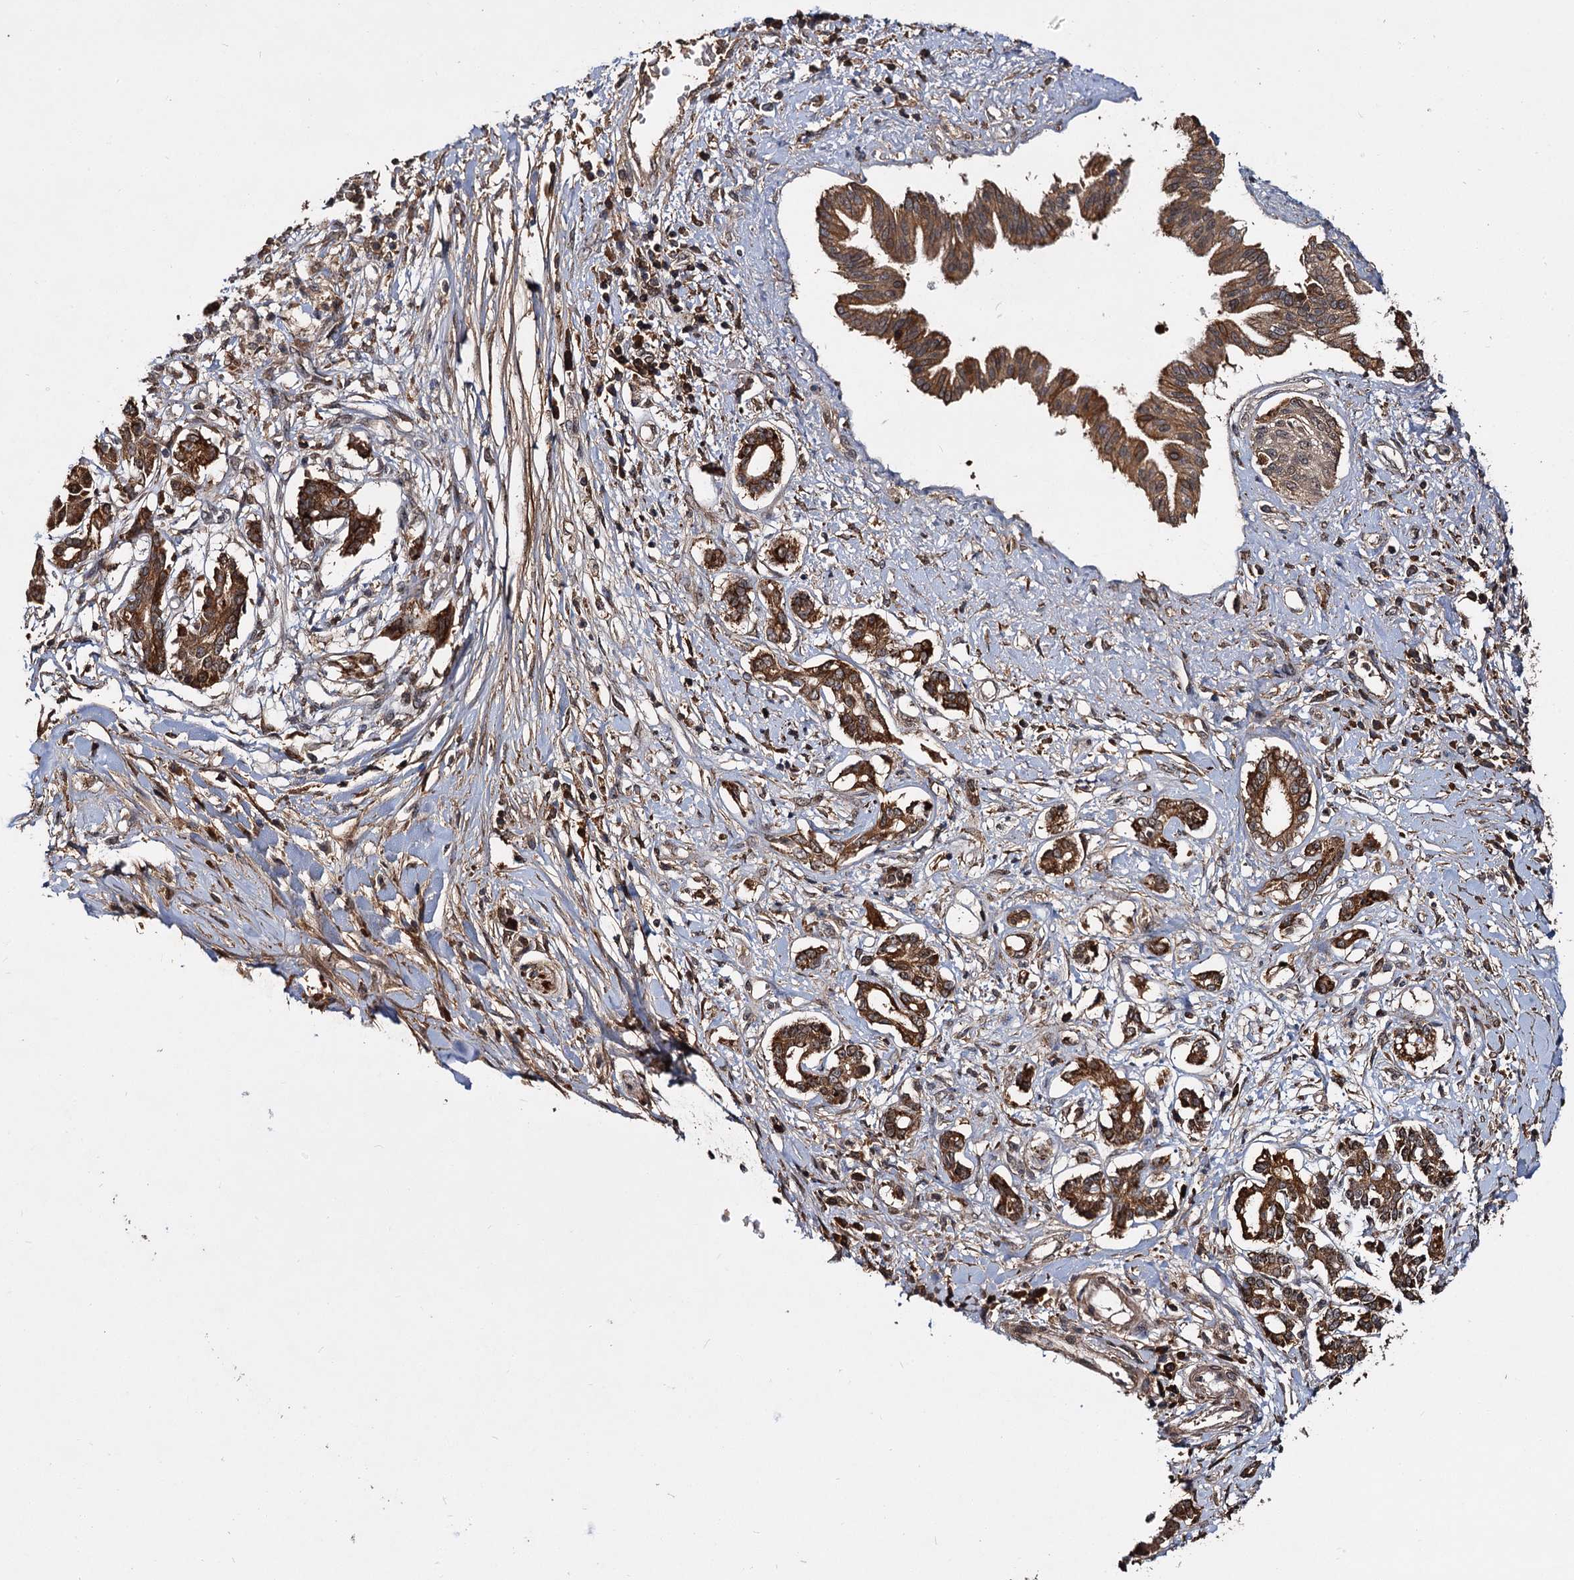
{"staining": {"intensity": "moderate", "quantity": ">75%", "location": "cytoplasmic/membranous"}, "tissue": "pancreatic cancer", "cell_type": "Tumor cells", "image_type": "cancer", "snomed": [{"axis": "morphology", "description": "Inflammation, NOS"}, {"axis": "morphology", "description": "Adenocarcinoma, NOS"}, {"axis": "topography", "description": "Pancreas"}], "caption": "Approximately >75% of tumor cells in adenocarcinoma (pancreatic) display moderate cytoplasmic/membranous protein positivity as visualized by brown immunohistochemical staining.", "gene": "MBD6", "patient": {"sex": "female", "age": 56}}